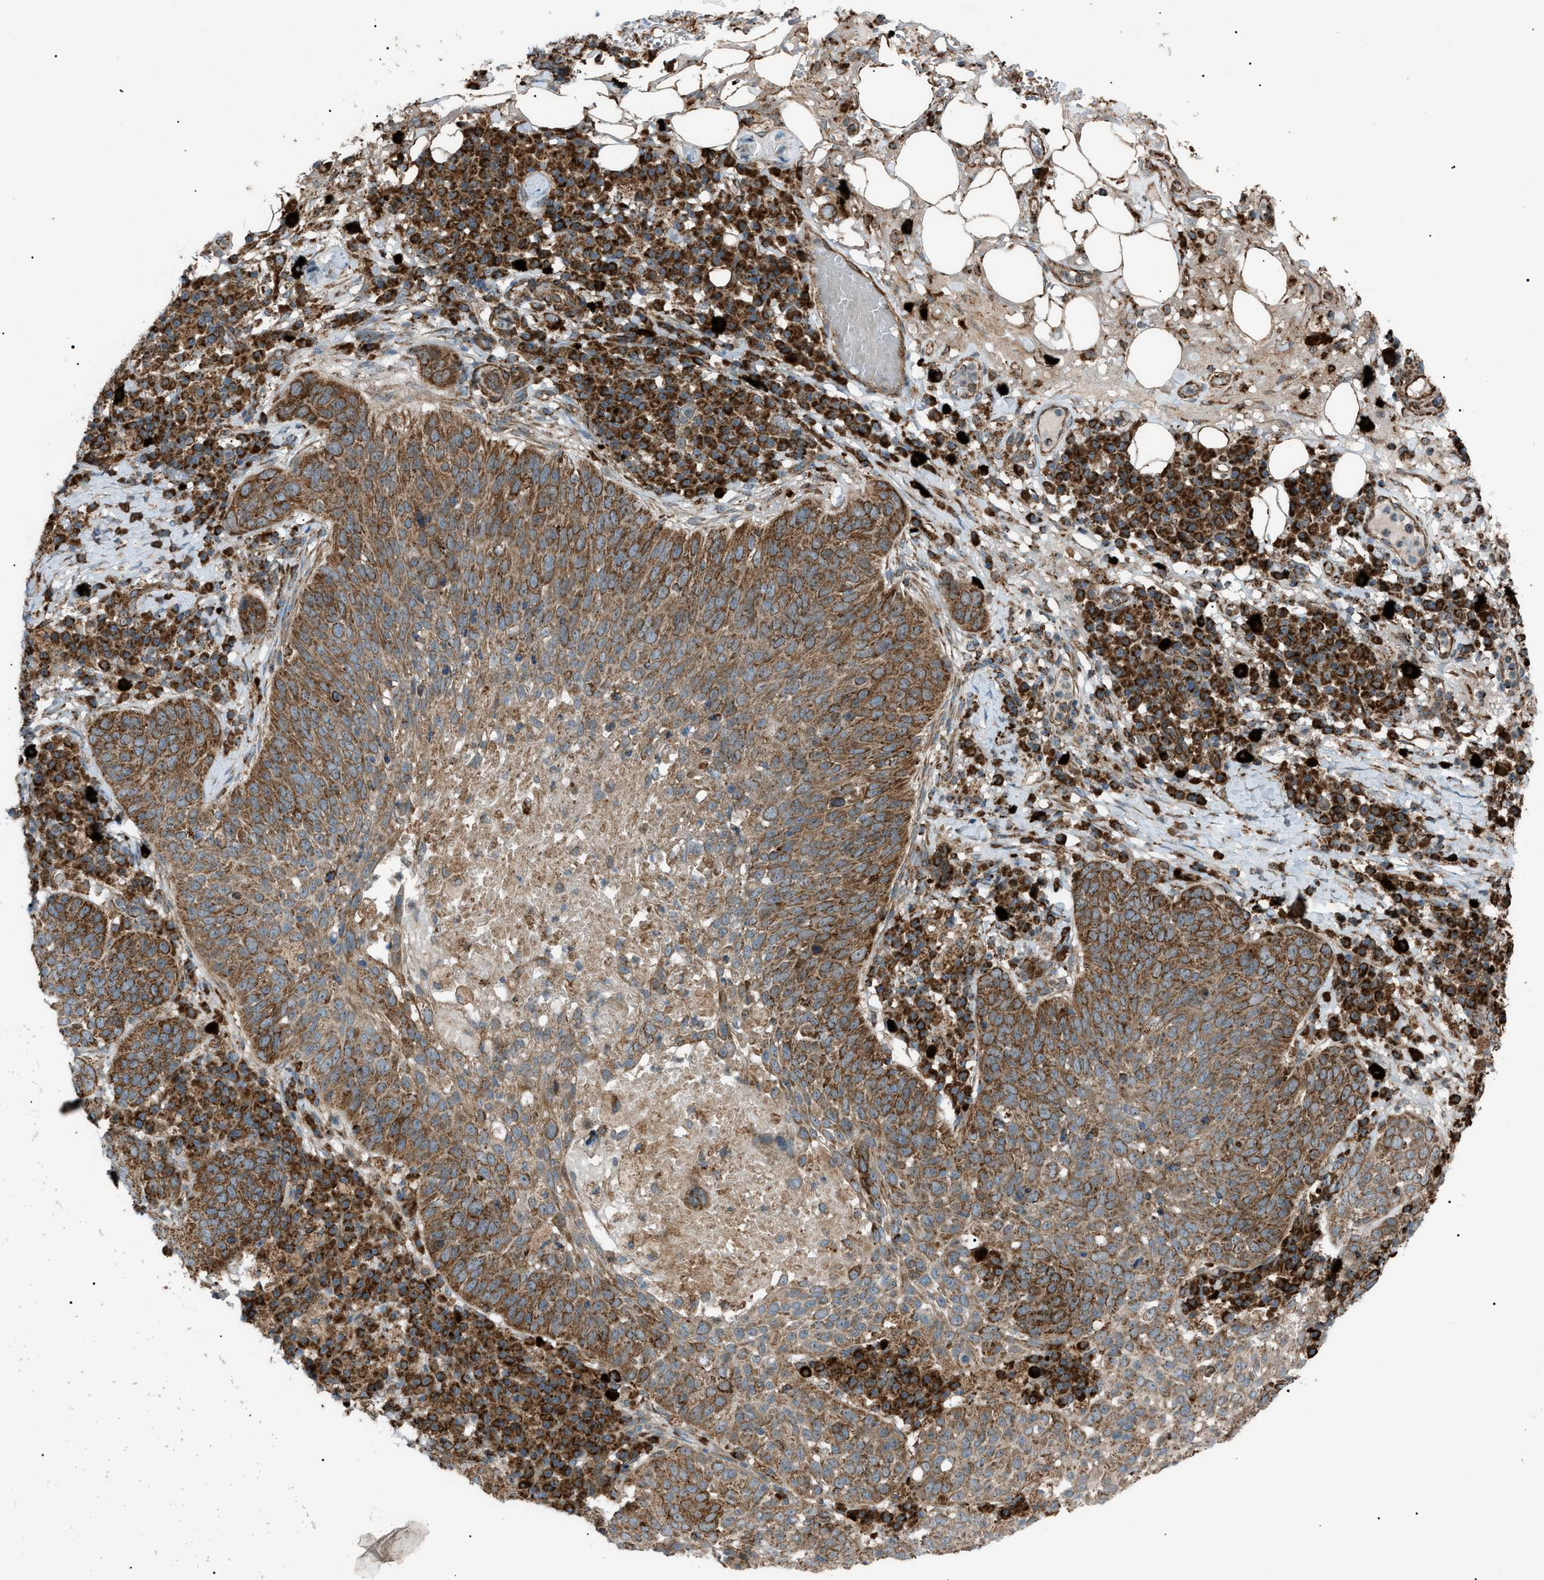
{"staining": {"intensity": "strong", "quantity": ">75%", "location": "cytoplasmic/membranous"}, "tissue": "skin cancer", "cell_type": "Tumor cells", "image_type": "cancer", "snomed": [{"axis": "morphology", "description": "Squamous cell carcinoma in situ, NOS"}, {"axis": "morphology", "description": "Squamous cell carcinoma, NOS"}, {"axis": "topography", "description": "Skin"}], "caption": "An image of skin squamous cell carcinoma in situ stained for a protein demonstrates strong cytoplasmic/membranous brown staining in tumor cells.", "gene": "C1GALT1C1", "patient": {"sex": "male", "age": 93}}